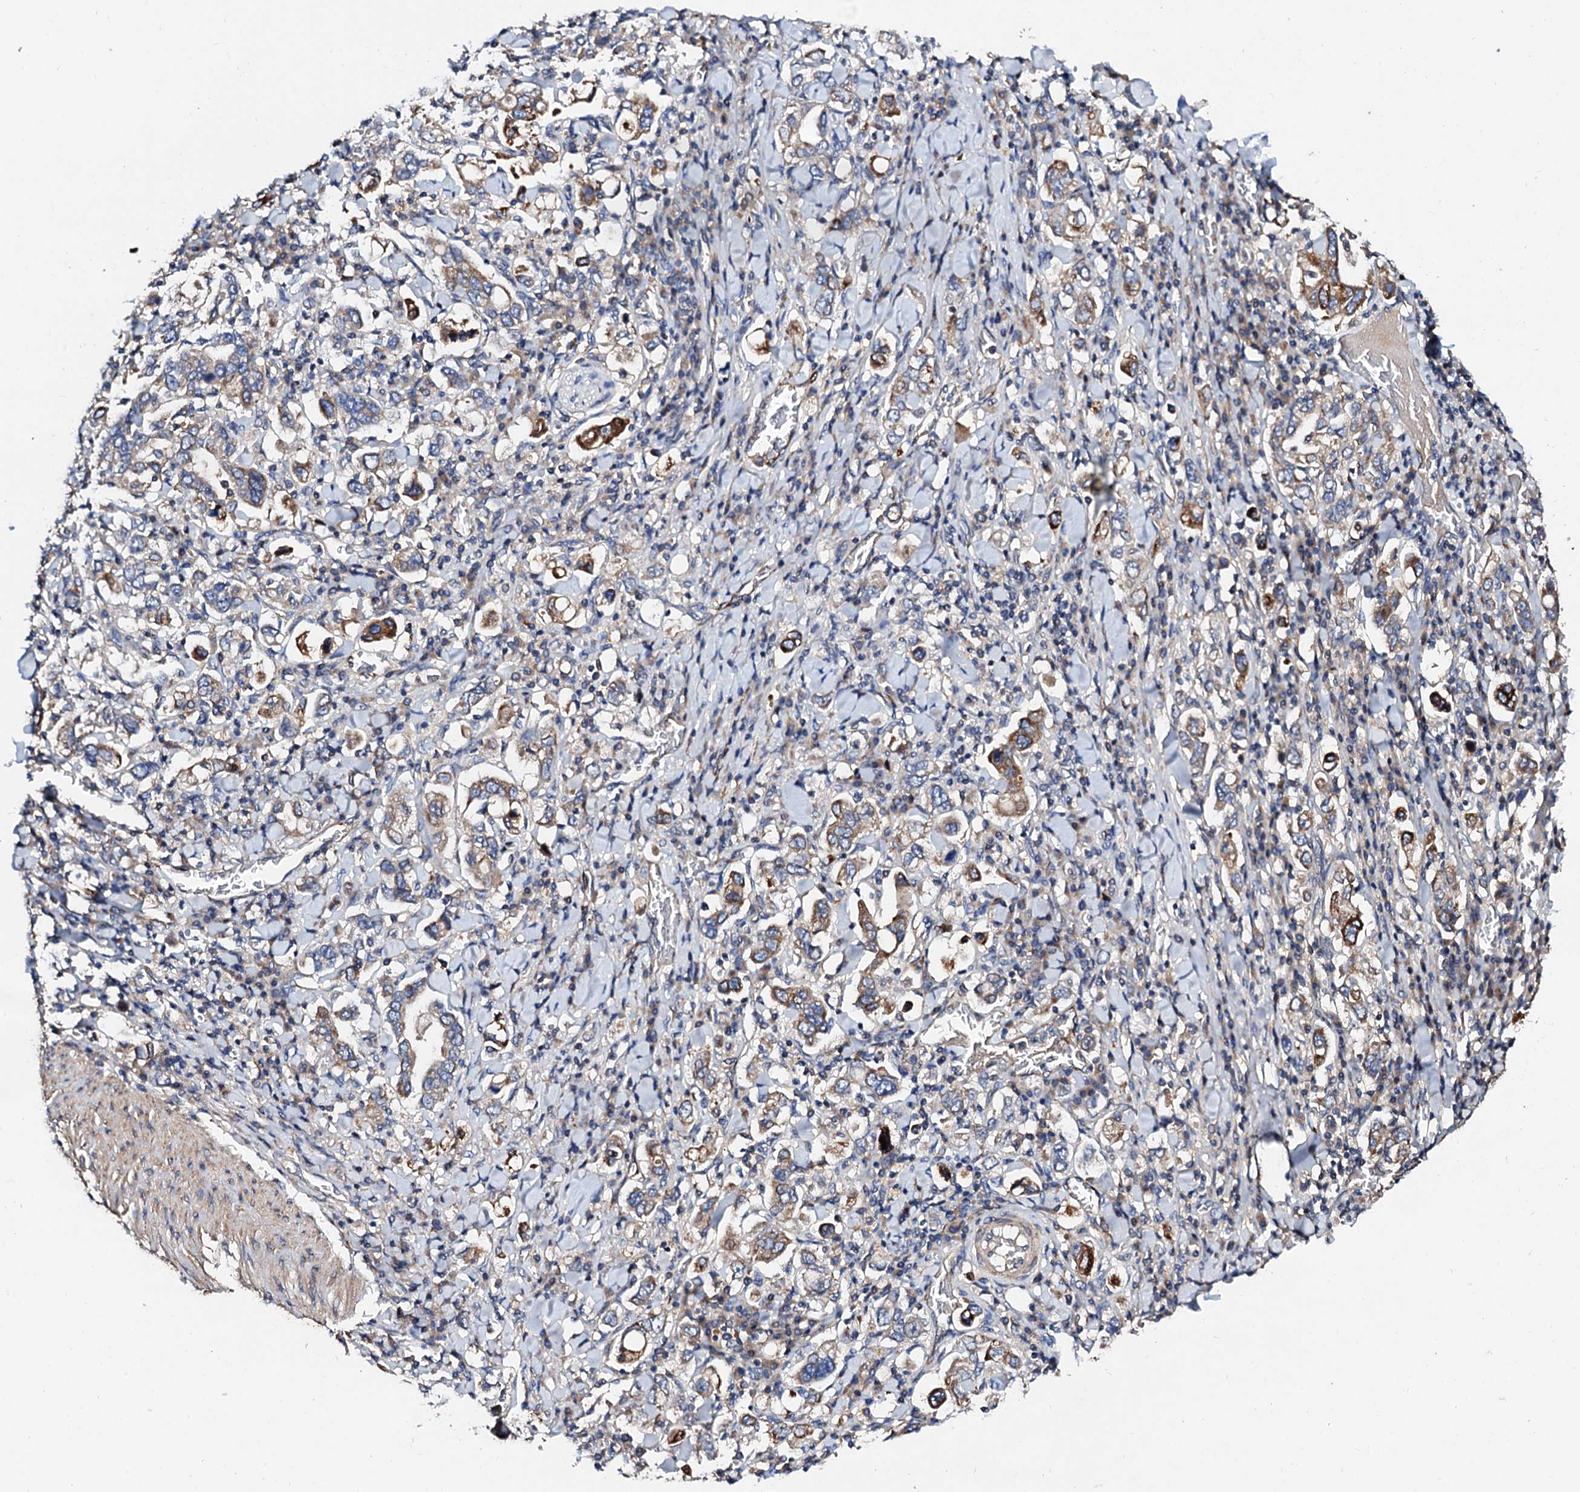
{"staining": {"intensity": "strong", "quantity": "25%-75%", "location": "cytoplasmic/membranous"}, "tissue": "stomach cancer", "cell_type": "Tumor cells", "image_type": "cancer", "snomed": [{"axis": "morphology", "description": "Adenocarcinoma, NOS"}, {"axis": "topography", "description": "Stomach, upper"}], "caption": "This histopathology image displays stomach adenocarcinoma stained with immunohistochemistry (IHC) to label a protein in brown. The cytoplasmic/membranous of tumor cells show strong positivity for the protein. Nuclei are counter-stained blue.", "gene": "FIBIN", "patient": {"sex": "male", "age": 62}}